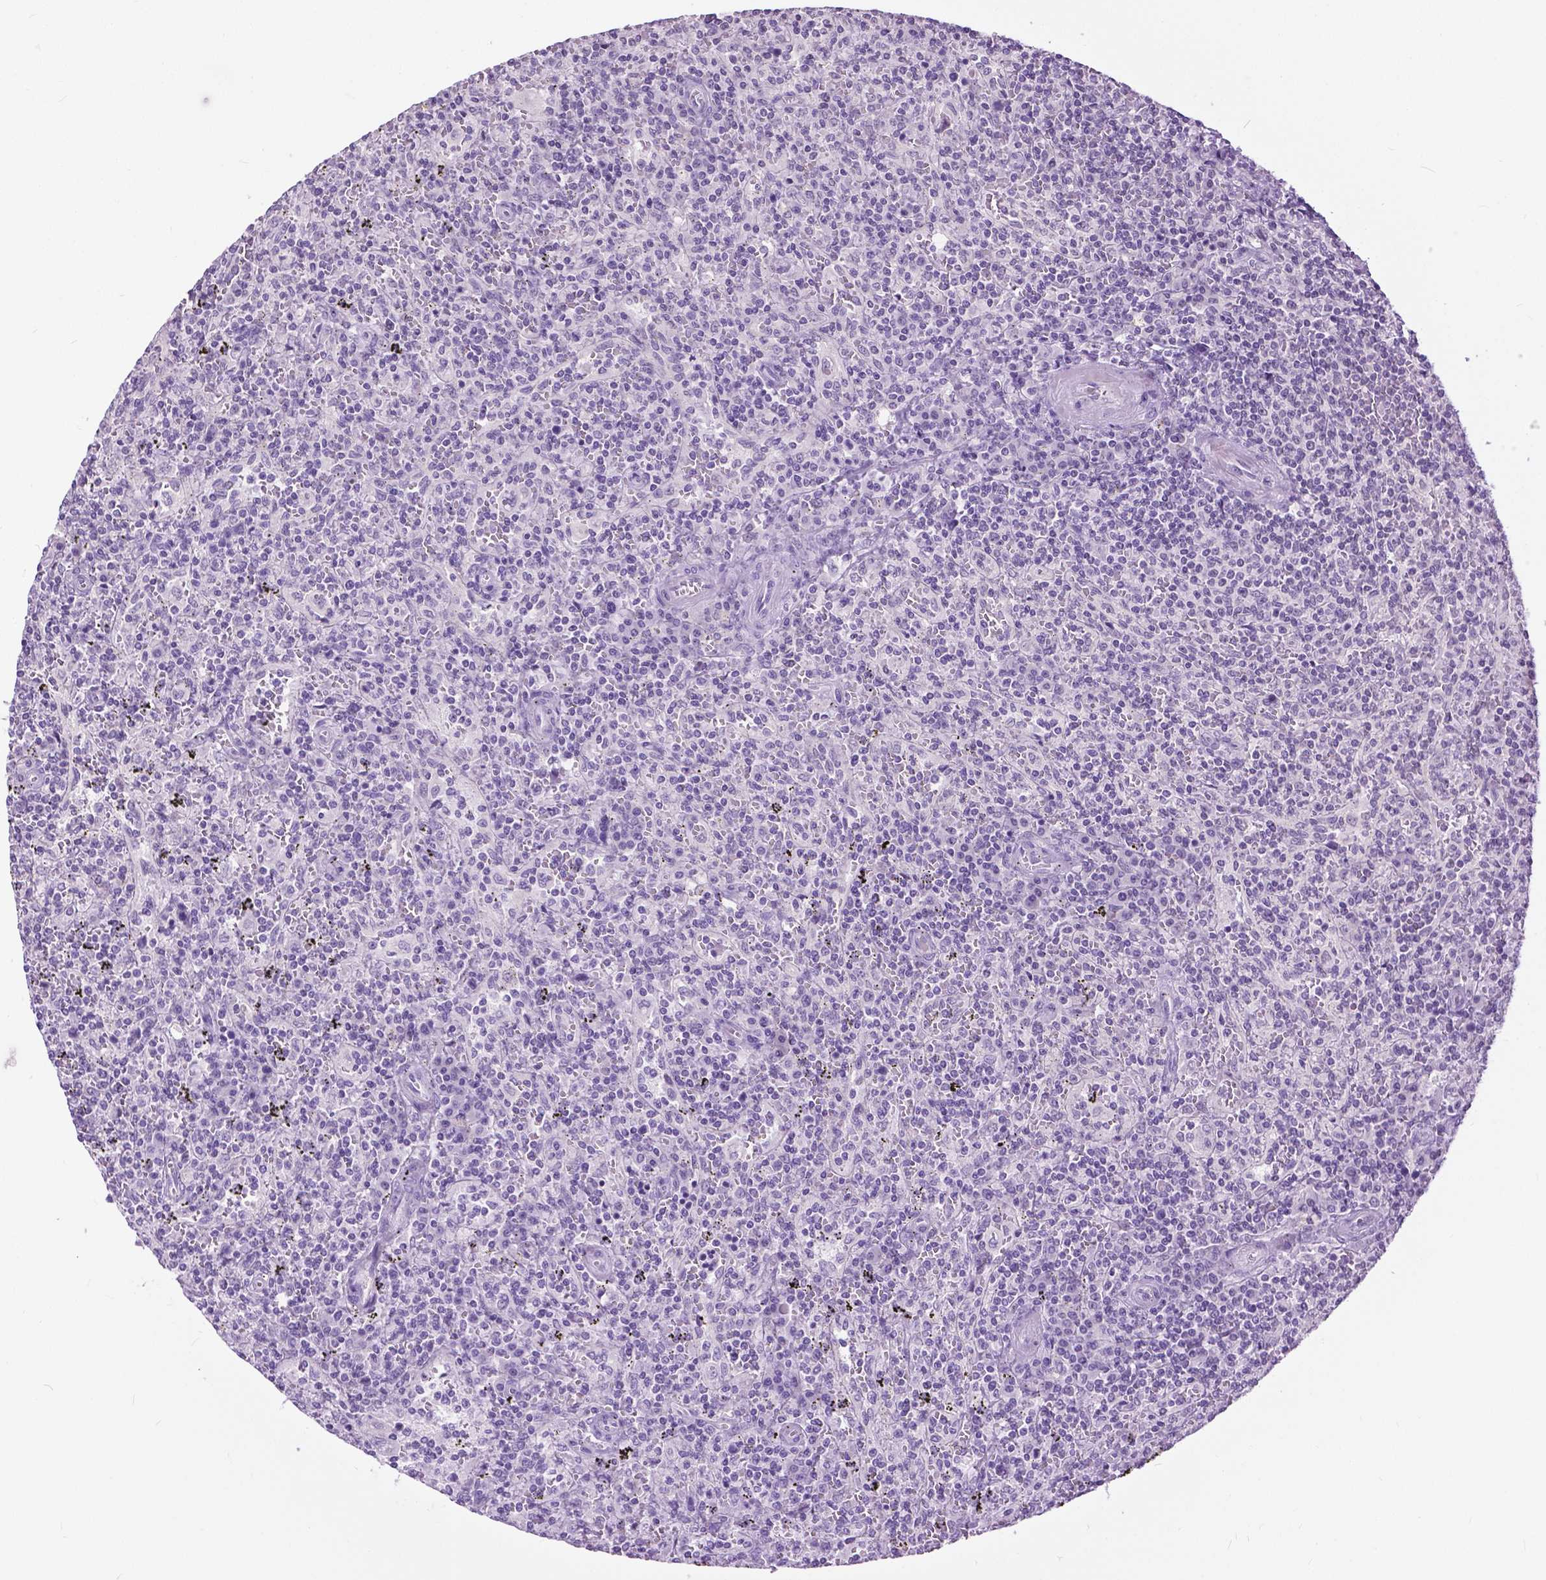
{"staining": {"intensity": "negative", "quantity": "none", "location": "none"}, "tissue": "lymphoma", "cell_type": "Tumor cells", "image_type": "cancer", "snomed": [{"axis": "morphology", "description": "Malignant lymphoma, non-Hodgkin's type, Low grade"}, {"axis": "topography", "description": "Spleen"}], "caption": "A photomicrograph of lymphoma stained for a protein shows no brown staining in tumor cells.", "gene": "GPR37L1", "patient": {"sex": "male", "age": 62}}